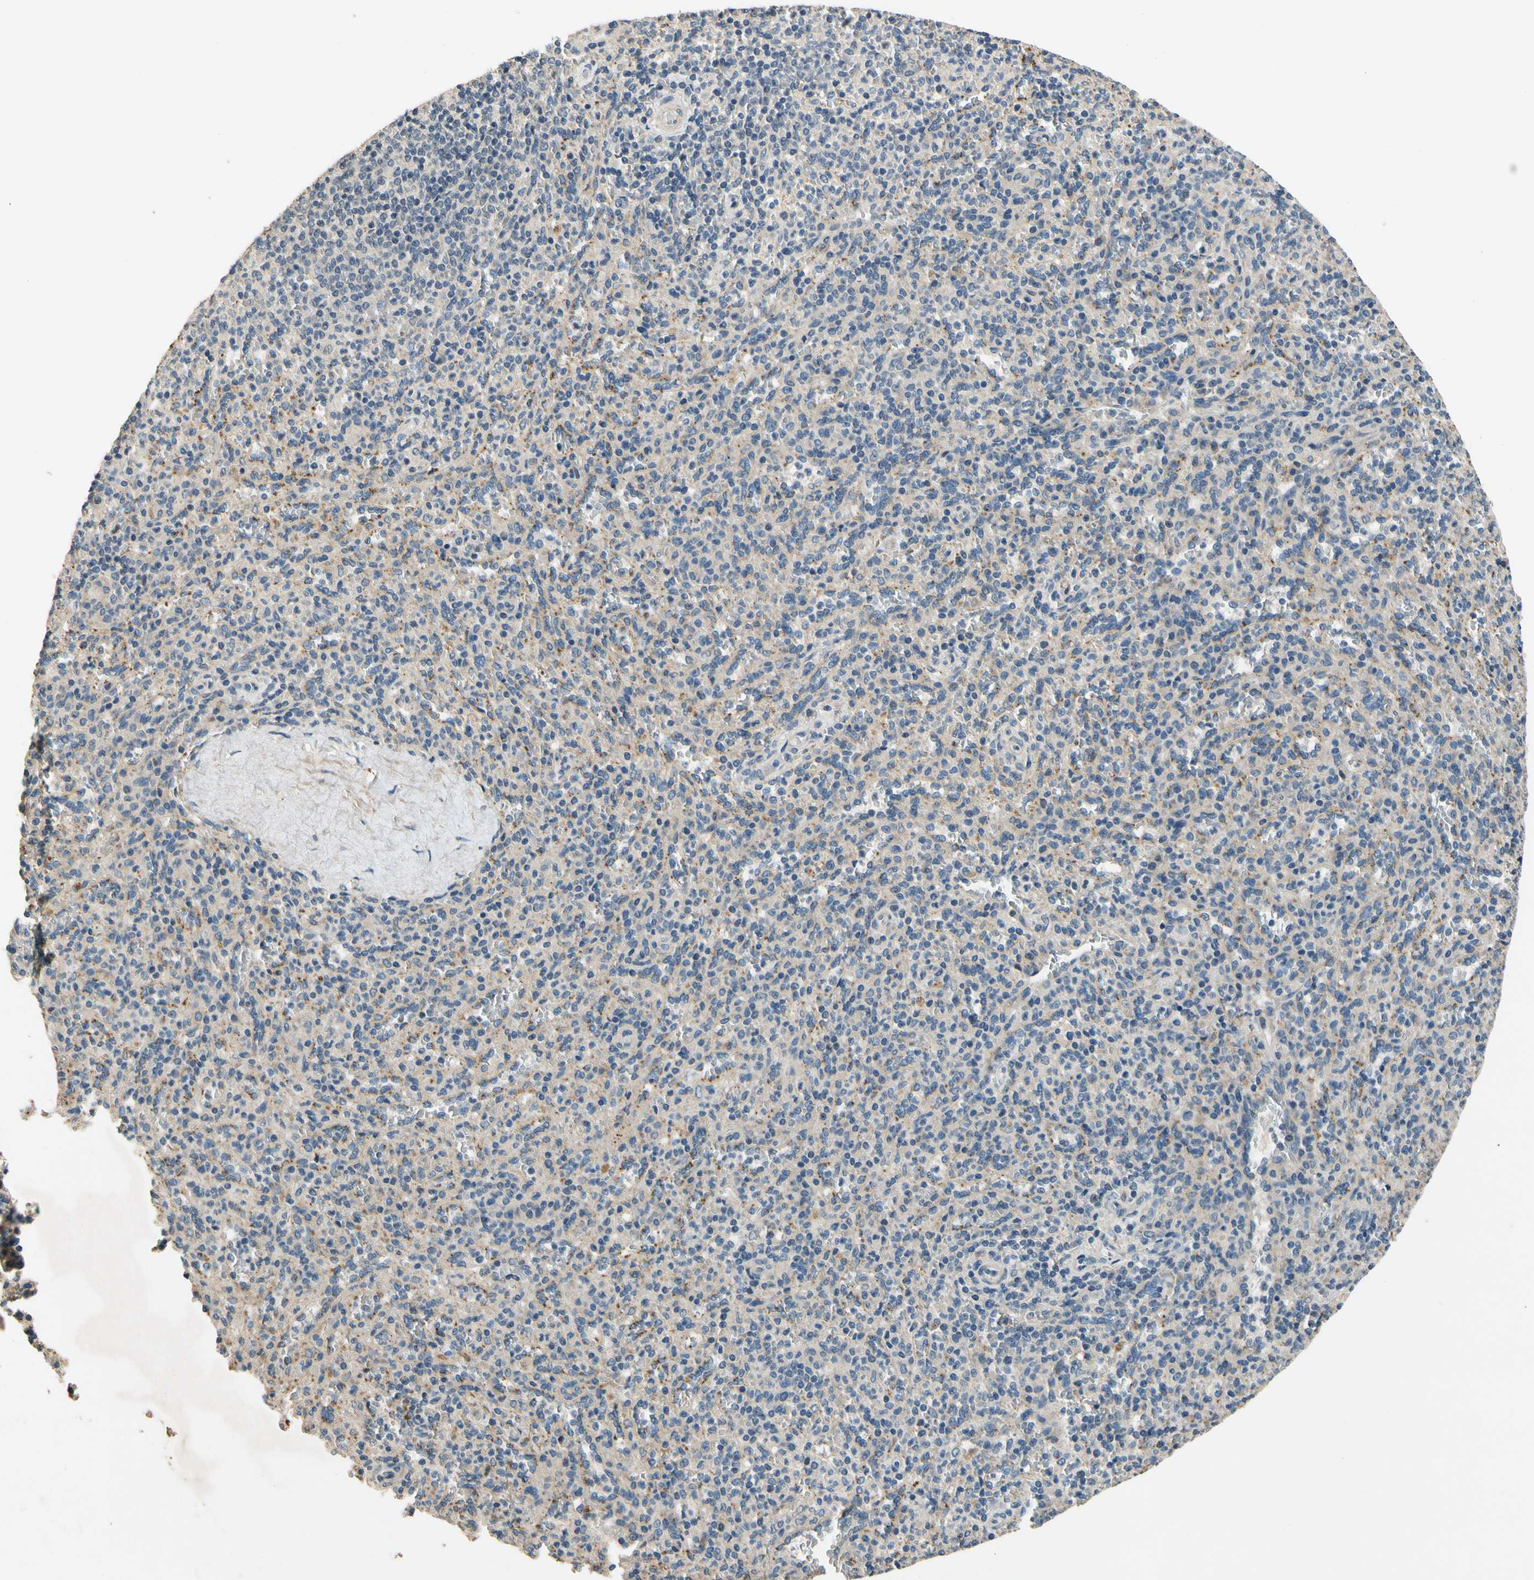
{"staining": {"intensity": "negative", "quantity": "none", "location": "none"}, "tissue": "spleen", "cell_type": "Cells in red pulp", "image_type": "normal", "snomed": [{"axis": "morphology", "description": "Normal tissue, NOS"}, {"axis": "topography", "description": "Spleen"}], "caption": "IHC photomicrograph of benign spleen stained for a protein (brown), which demonstrates no positivity in cells in red pulp.", "gene": "ALKBH3", "patient": {"sex": "male", "age": 36}}